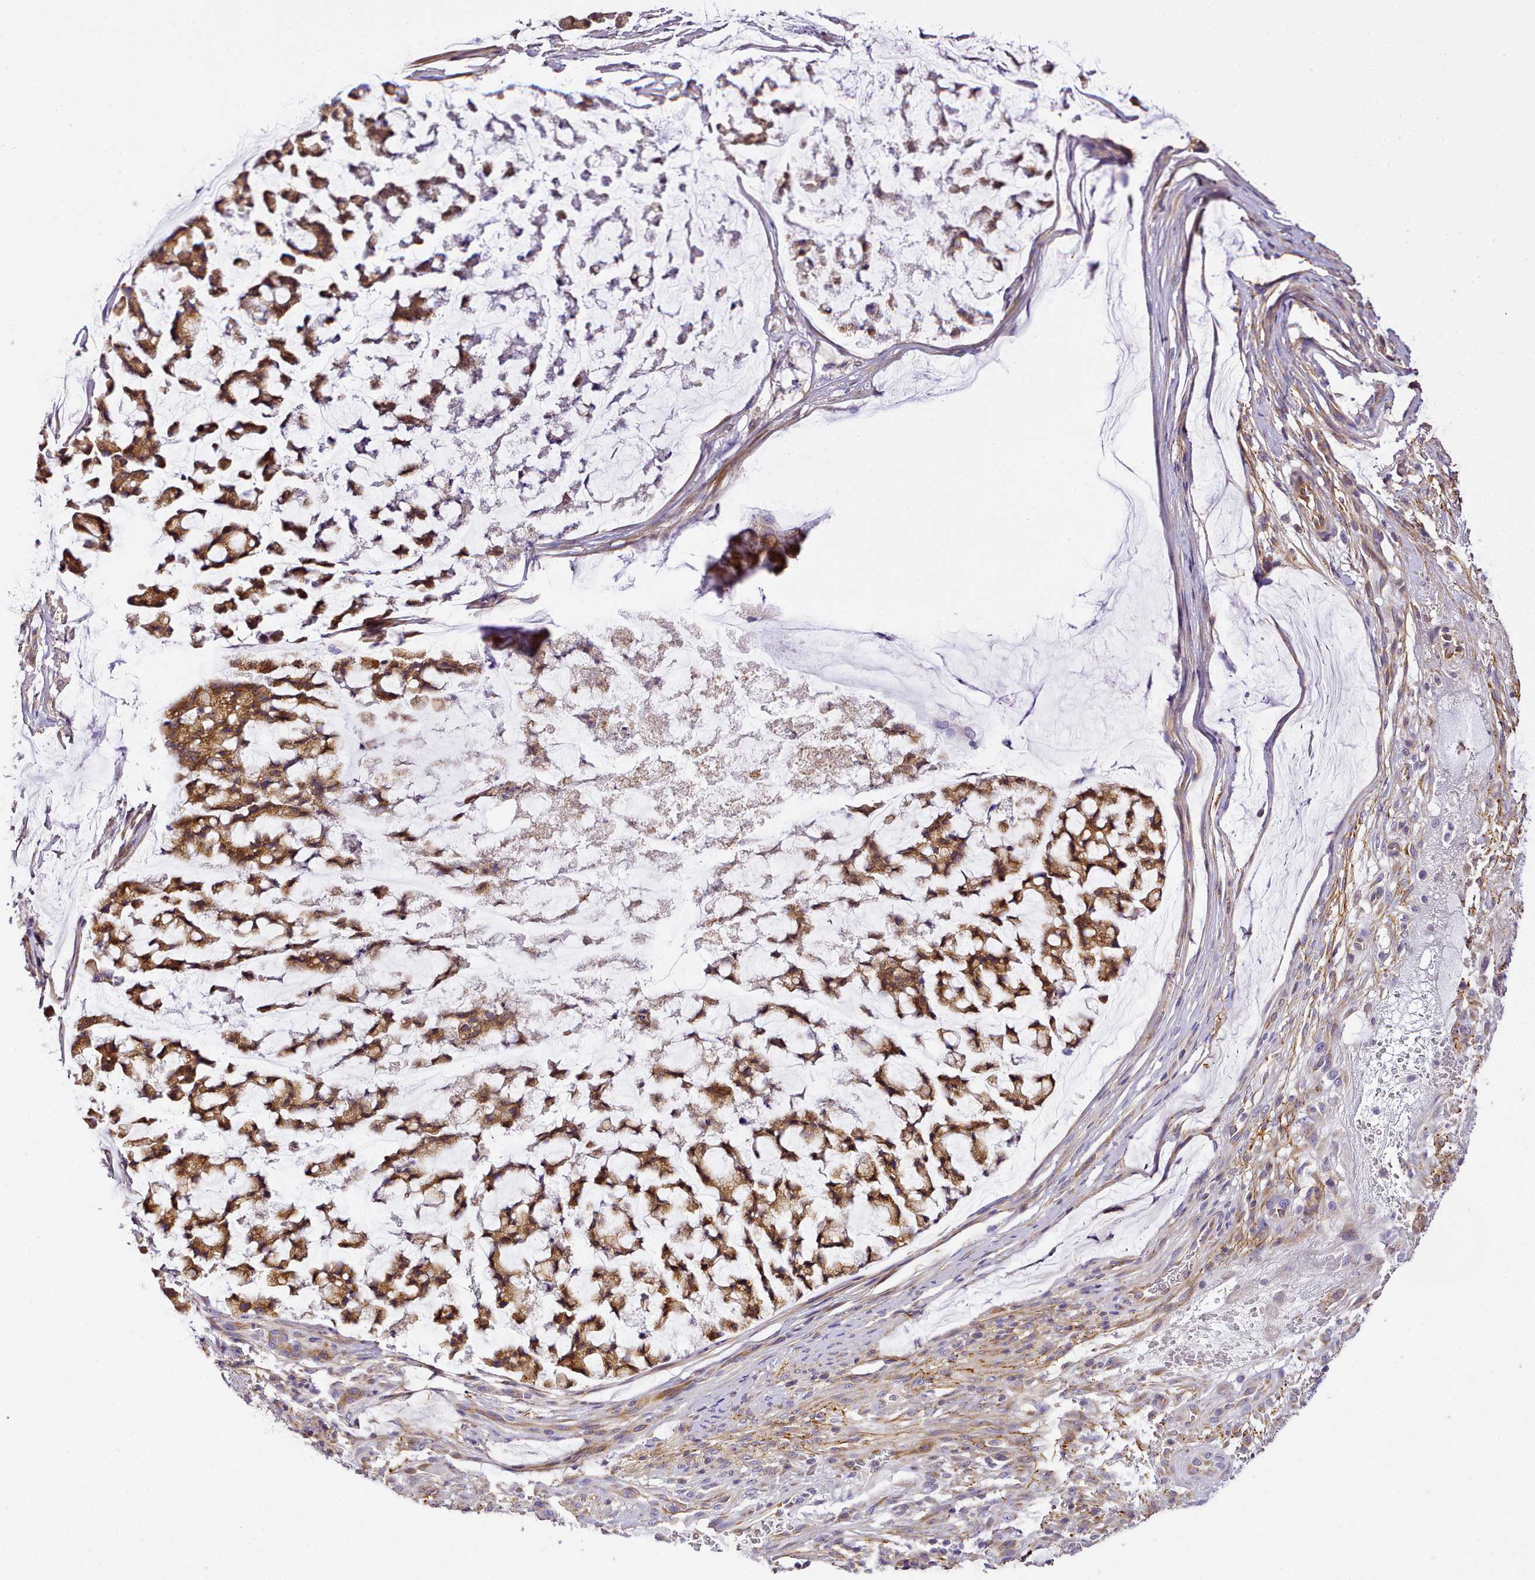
{"staining": {"intensity": "strong", "quantity": ">75%", "location": "cytoplasmic/membranous,nuclear"}, "tissue": "stomach cancer", "cell_type": "Tumor cells", "image_type": "cancer", "snomed": [{"axis": "morphology", "description": "Adenocarcinoma, NOS"}, {"axis": "topography", "description": "Stomach, lower"}], "caption": "The image demonstrates immunohistochemical staining of stomach cancer (adenocarcinoma). There is strong cytoplasmic/membranous and nuclear positivity is present in approximately >75% of tumor cells. (DAB IHC with brightfield microscopy, high magnification).", "gene": "NBPF1", "patient": {"sex": "male", "age": 67}}